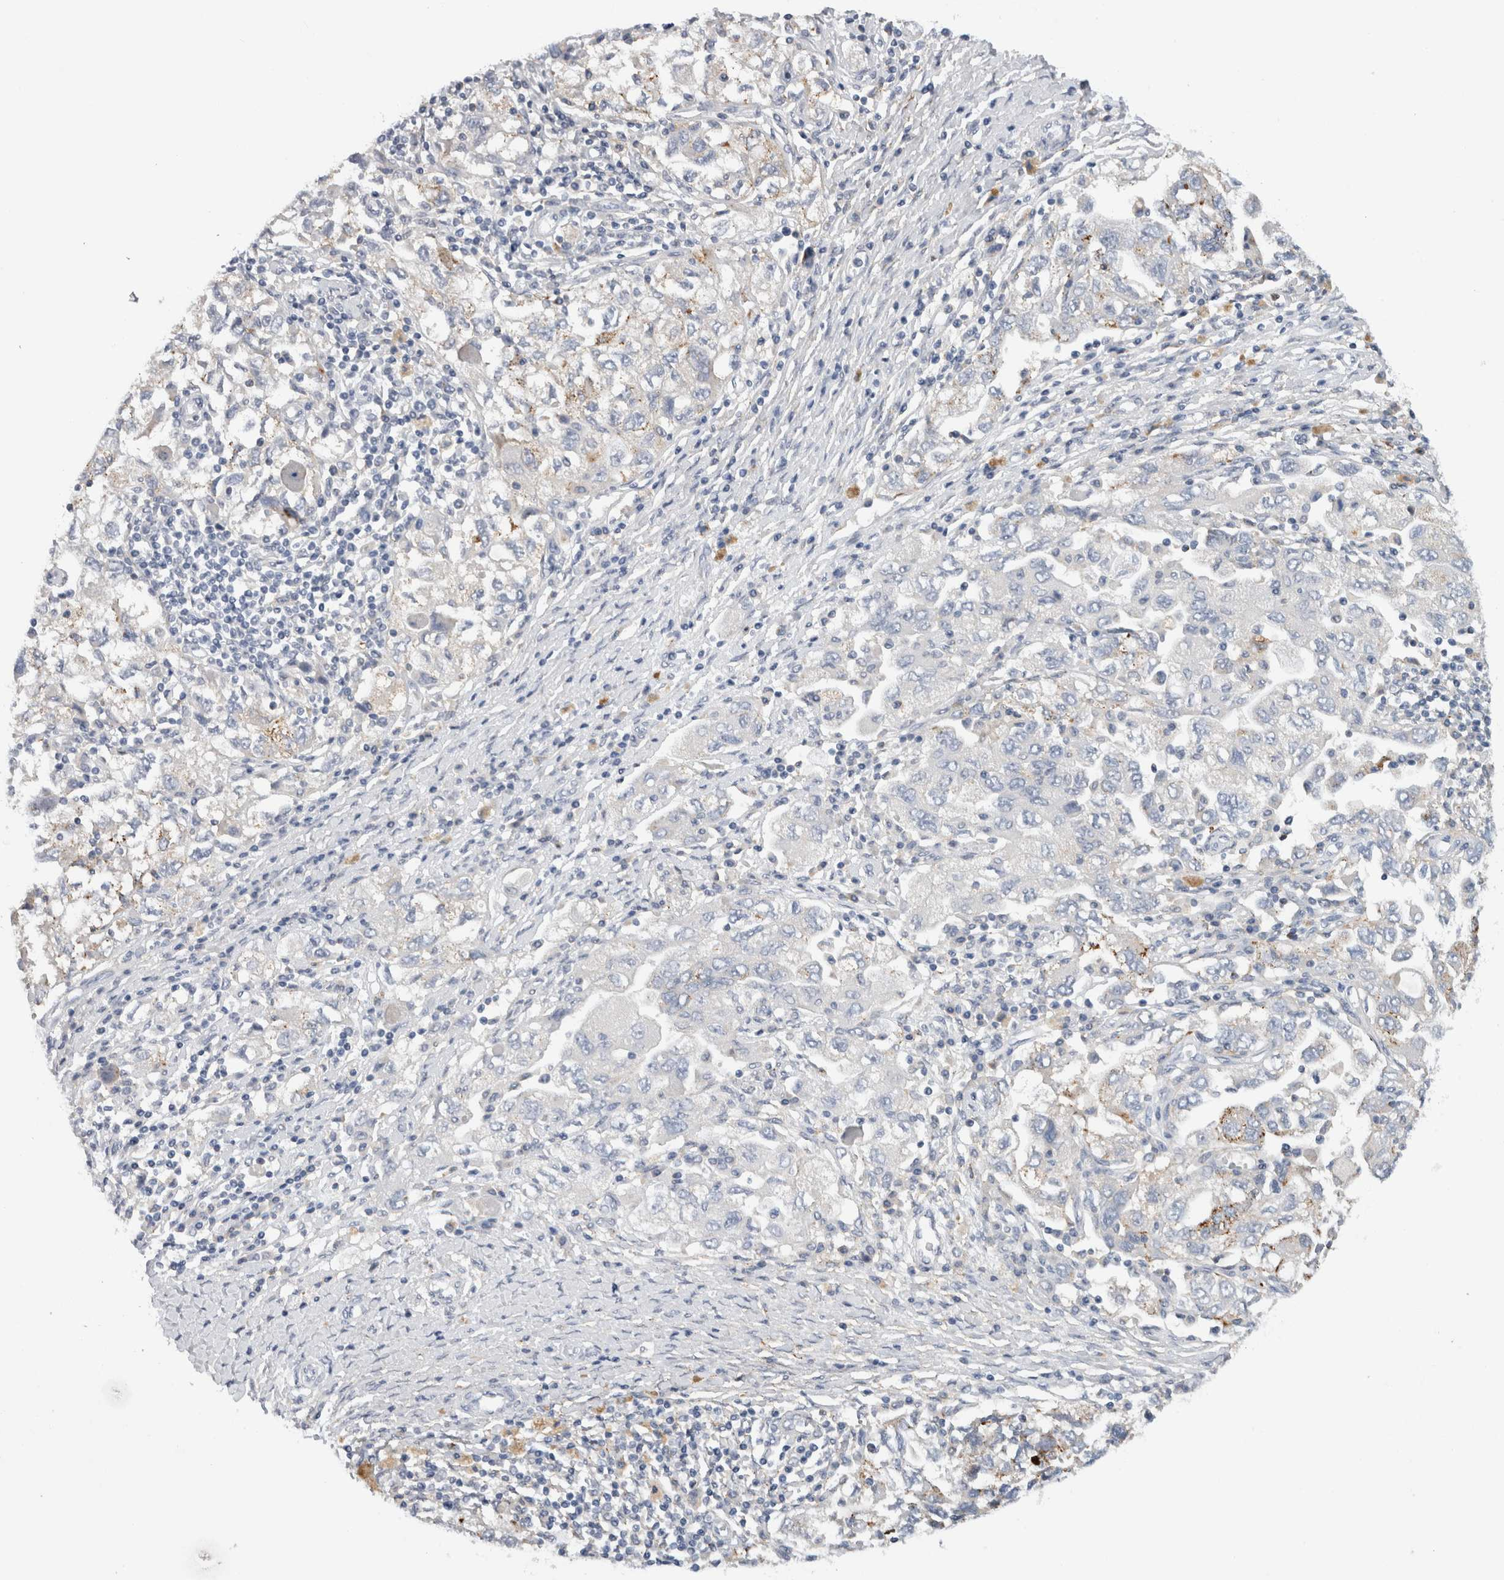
{"staining": {"intensity": "weak", "quantity": "<25%", "location": "cytoplasmic/membranous"}, "tissue": "ovarian cancer", "cell_type": "Tumor cells", "image_type": "cancer", "snomed": [{"axis": "morphology", "description": "Carcinoma, NOS"}, {"axis": "morphology", "description": "Cystadenocarcinoma, serous, NOS"}, {"axis": "topography", "description": "Ovary"}], "caption": "The image exhibits no significant expression in tumor cells of ovarian cancer.", "gene": "CD63", "patient": {"sex": "female", "age": 69}}